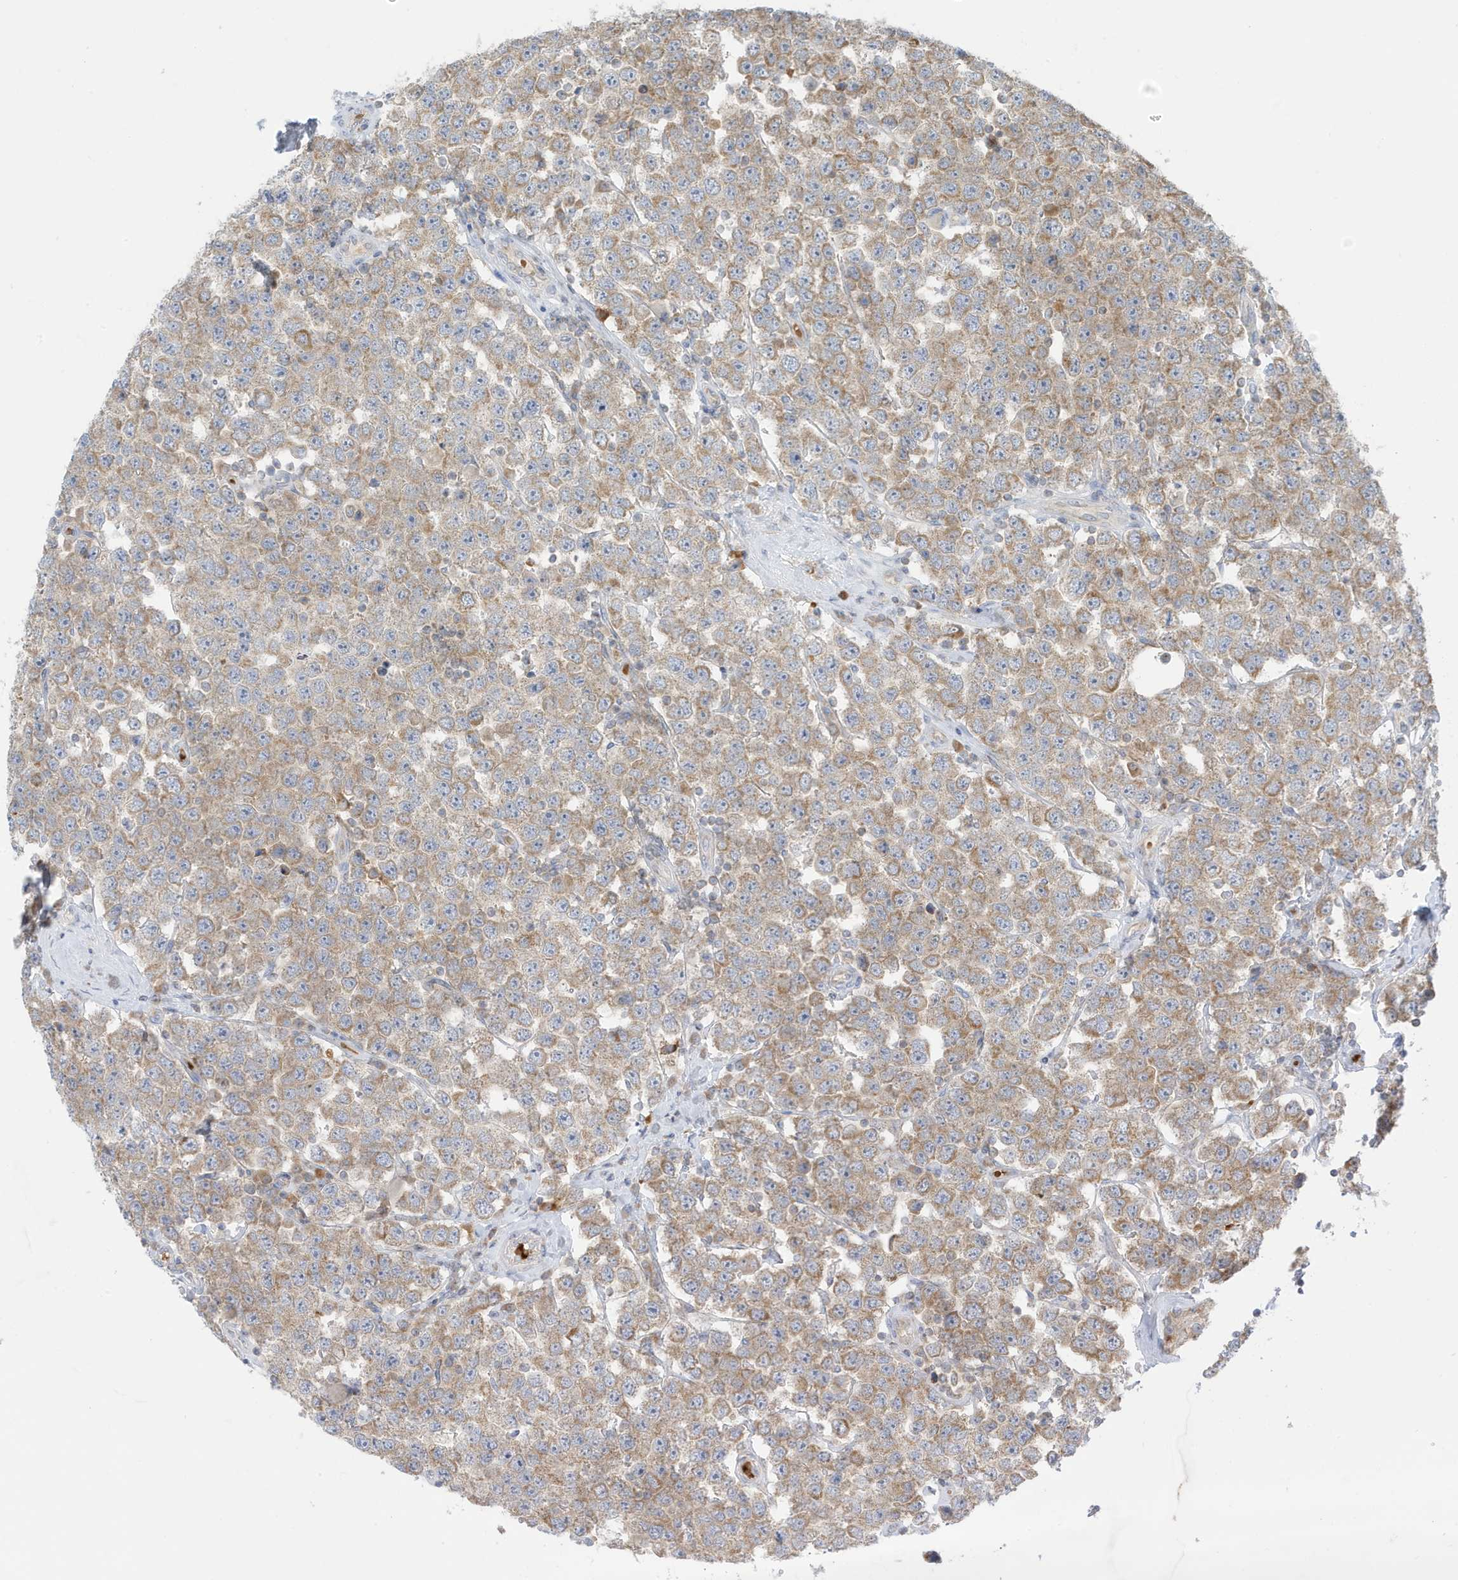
{"staining": {"intensity": "moderate", "quantity": "25%-75%", "location": "cytoplasmic/membranous"}, "tissue": "testis cancer", "cell_type": "Tumor cells", "image_type": "cancer", "snomed": [{"axis": "morphology", "description": "Seminoma, NOS"}, {"axis": "topography", "description": "Testis"}], "caption": "A brown stain labels moderate cytoplasmic/membranous positivity of a protein in human testis cancer (seminoma) tumor cells.", "gene": "NPPC", "patient": {"sex": "male", "age": 28}}